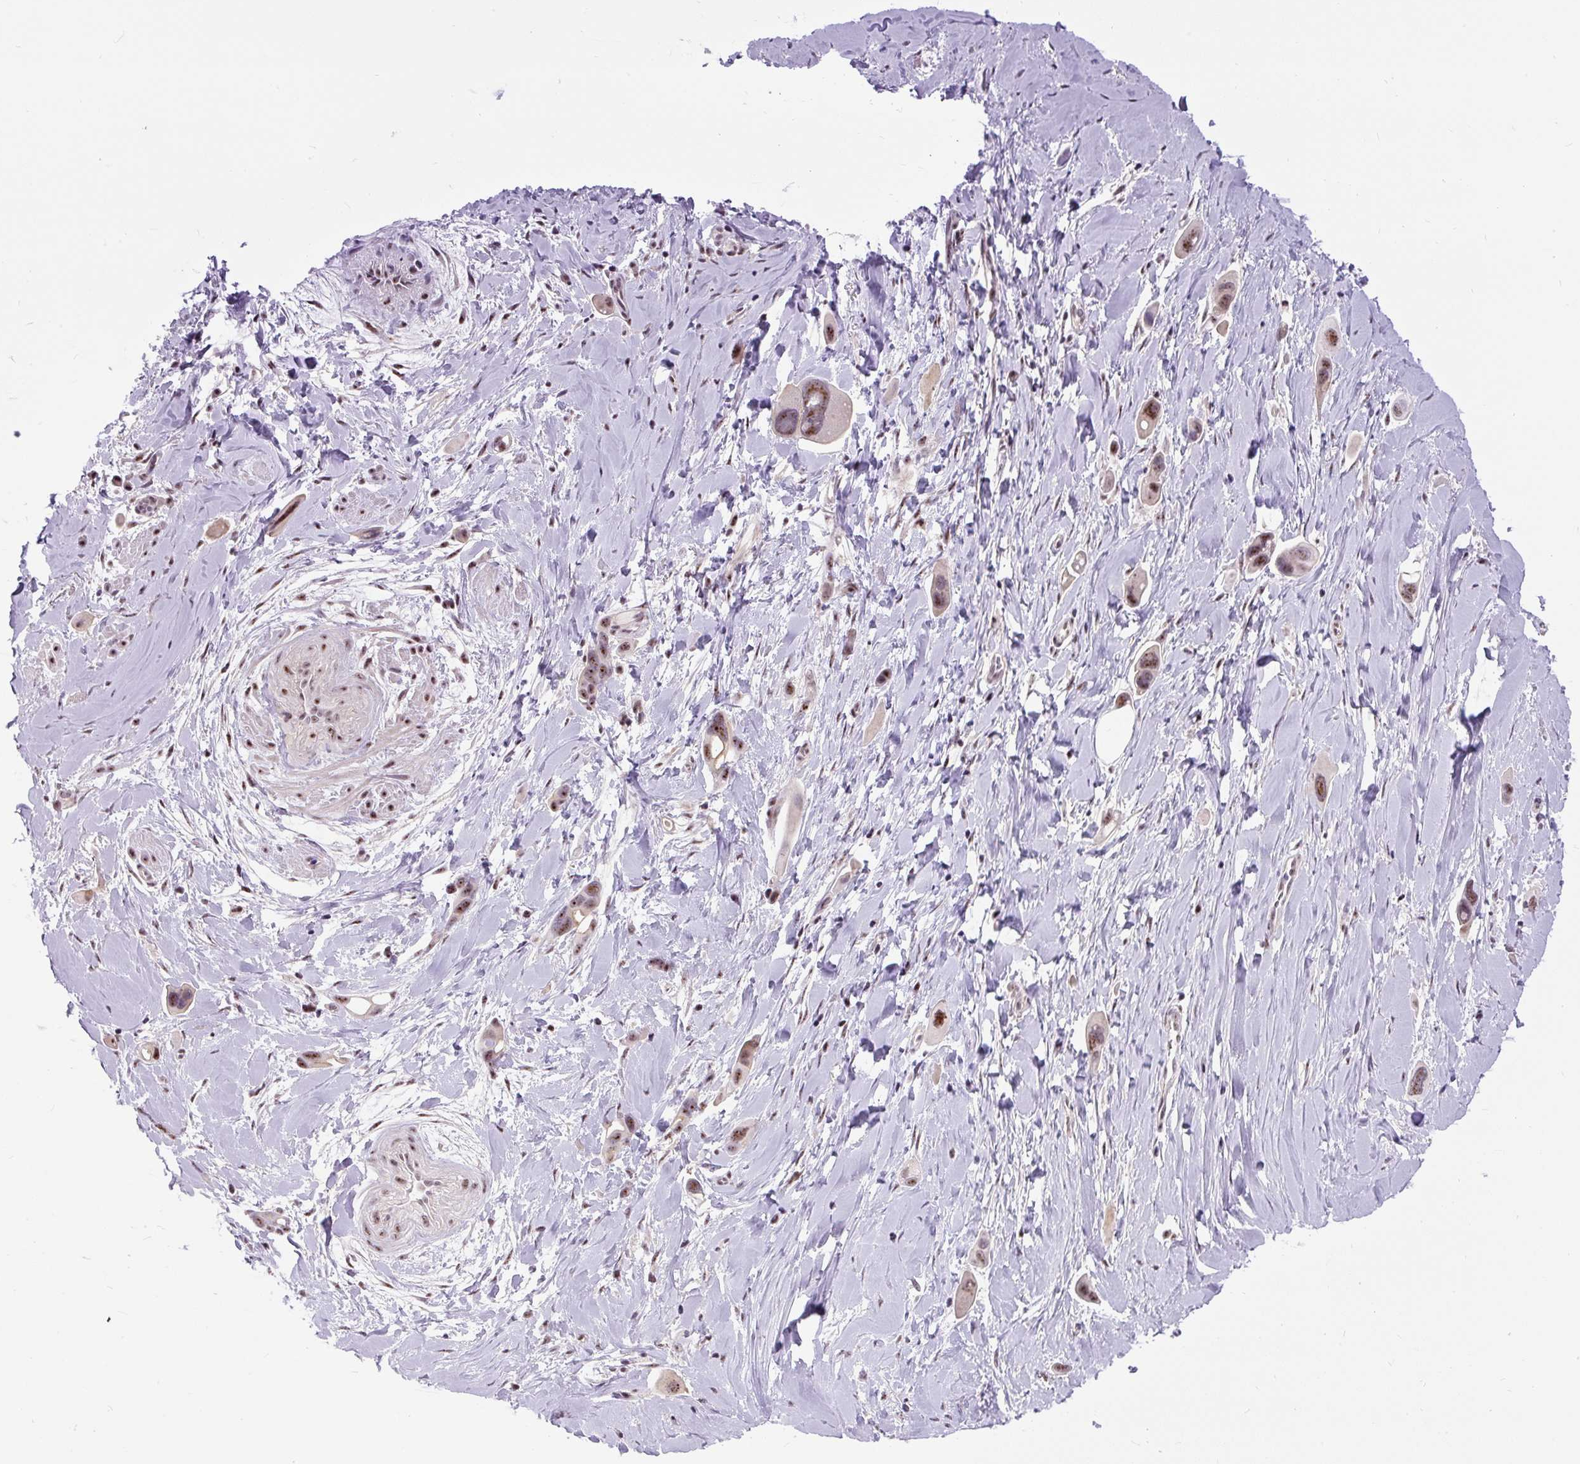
{"staining": {"intensity": "moderate", "quantity": ">75%", "location": "nuclear"}, "tissue": "lung cancer", "cell_type": "Tumor cells", "image_type": "cancer", "snomed": [{"axis": "morphology", "description": "Adenocarcinoma, NOS"}, {"axis": "topography", "description": "Lung"}], "caption": "Immunohistochemical staining of adenocarcinoma (lung) demonstrates moderate nuclear protein positivity in about >75% of tumor cells.", "gene": "SMC5", "patient": {"sex": "male", "age": 76}}